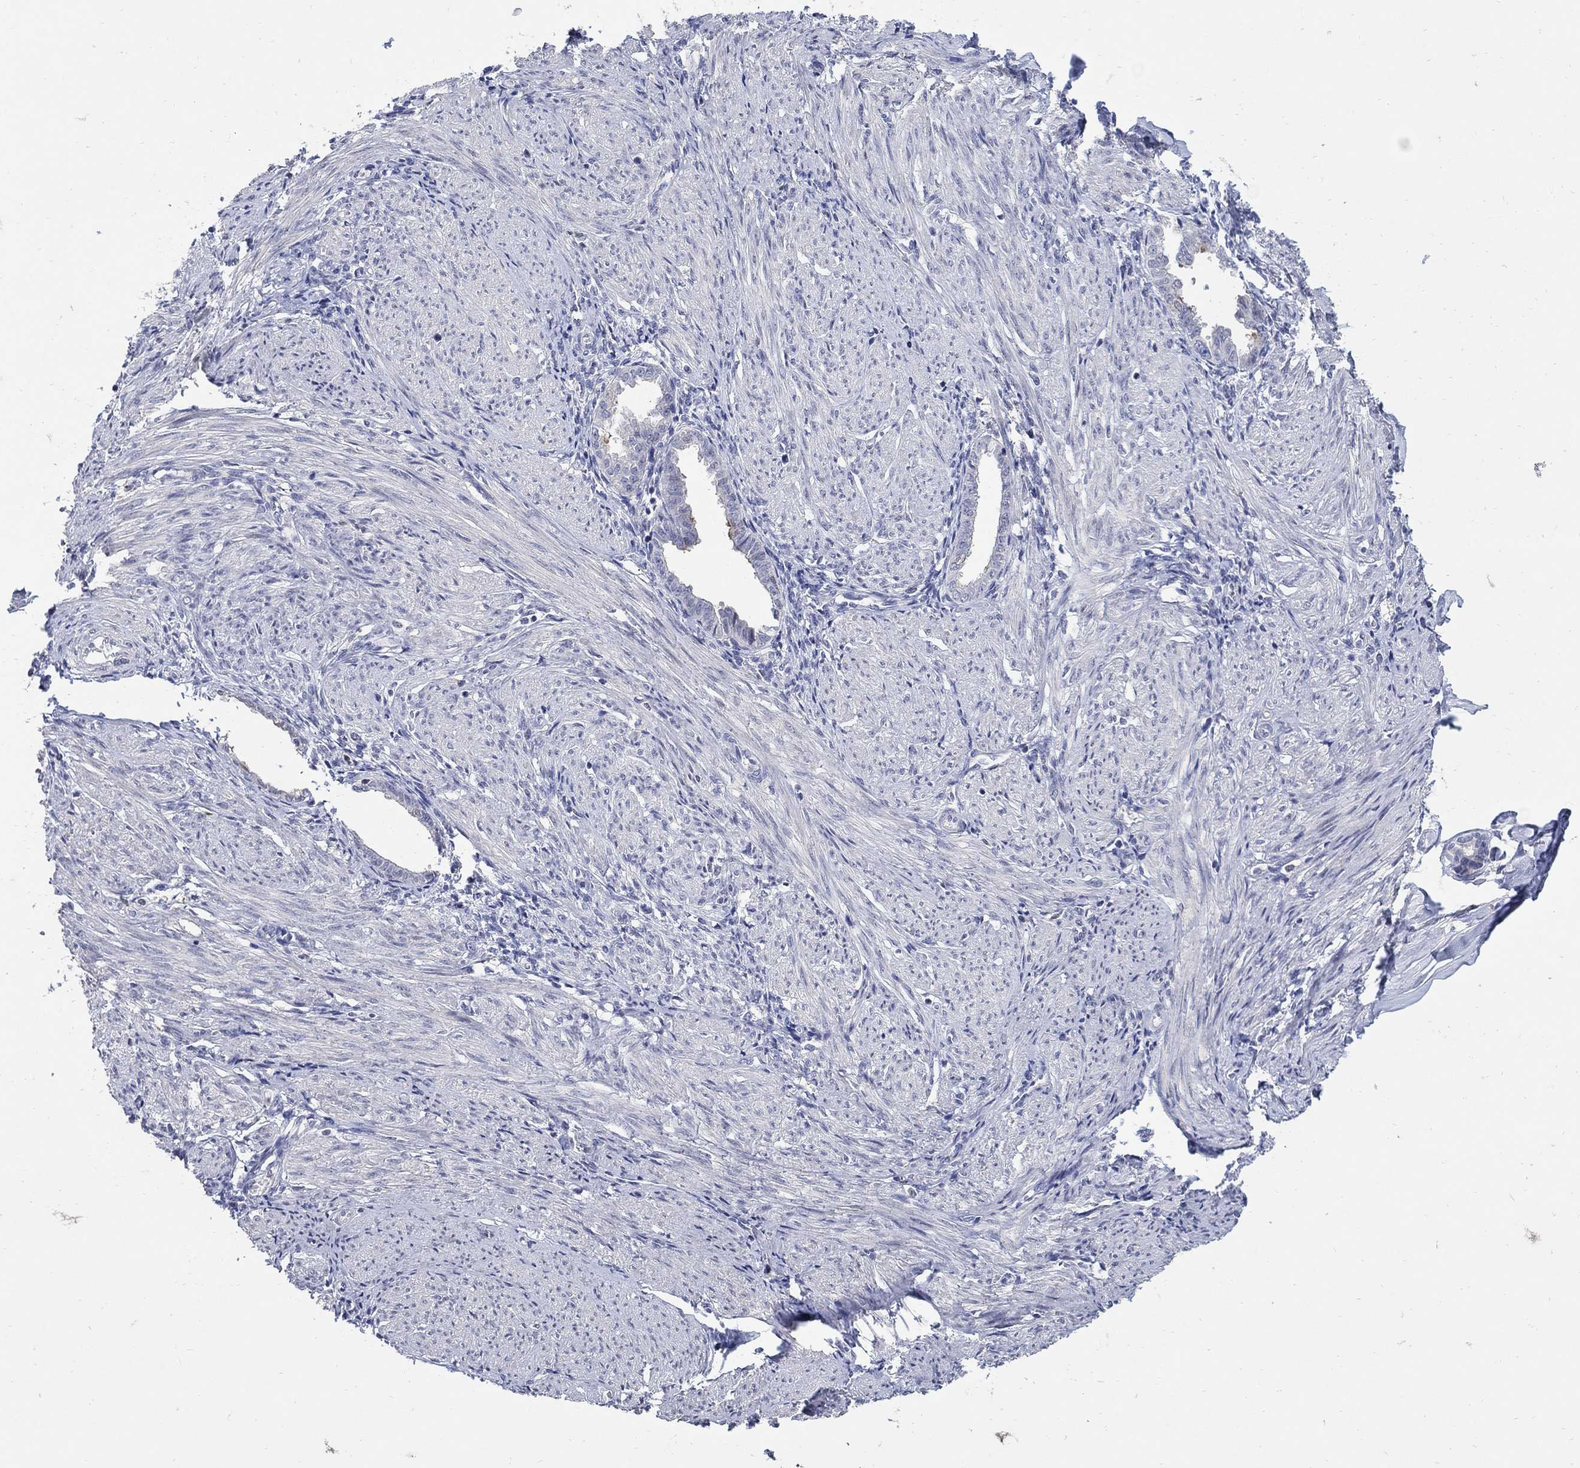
{"staining": {"intensity": "negative", "quantity": "none", "location": "none"}, "tissue": "endometrium", "cell_type": "Cells in endometrial stroma", "image_type": "normal", "snomed": [{"axis": "morphology", "description": "Normal tissue, NOS"}, {"axis": "topography", "description": "Endometrium"}], "caption": "This is an IHC photomicrograph of unremarkable endometrium. There is no positivity in cells in endometrial stroma.", "gene": "CETN1", "patient": {"sex": "female", "age": 37}}